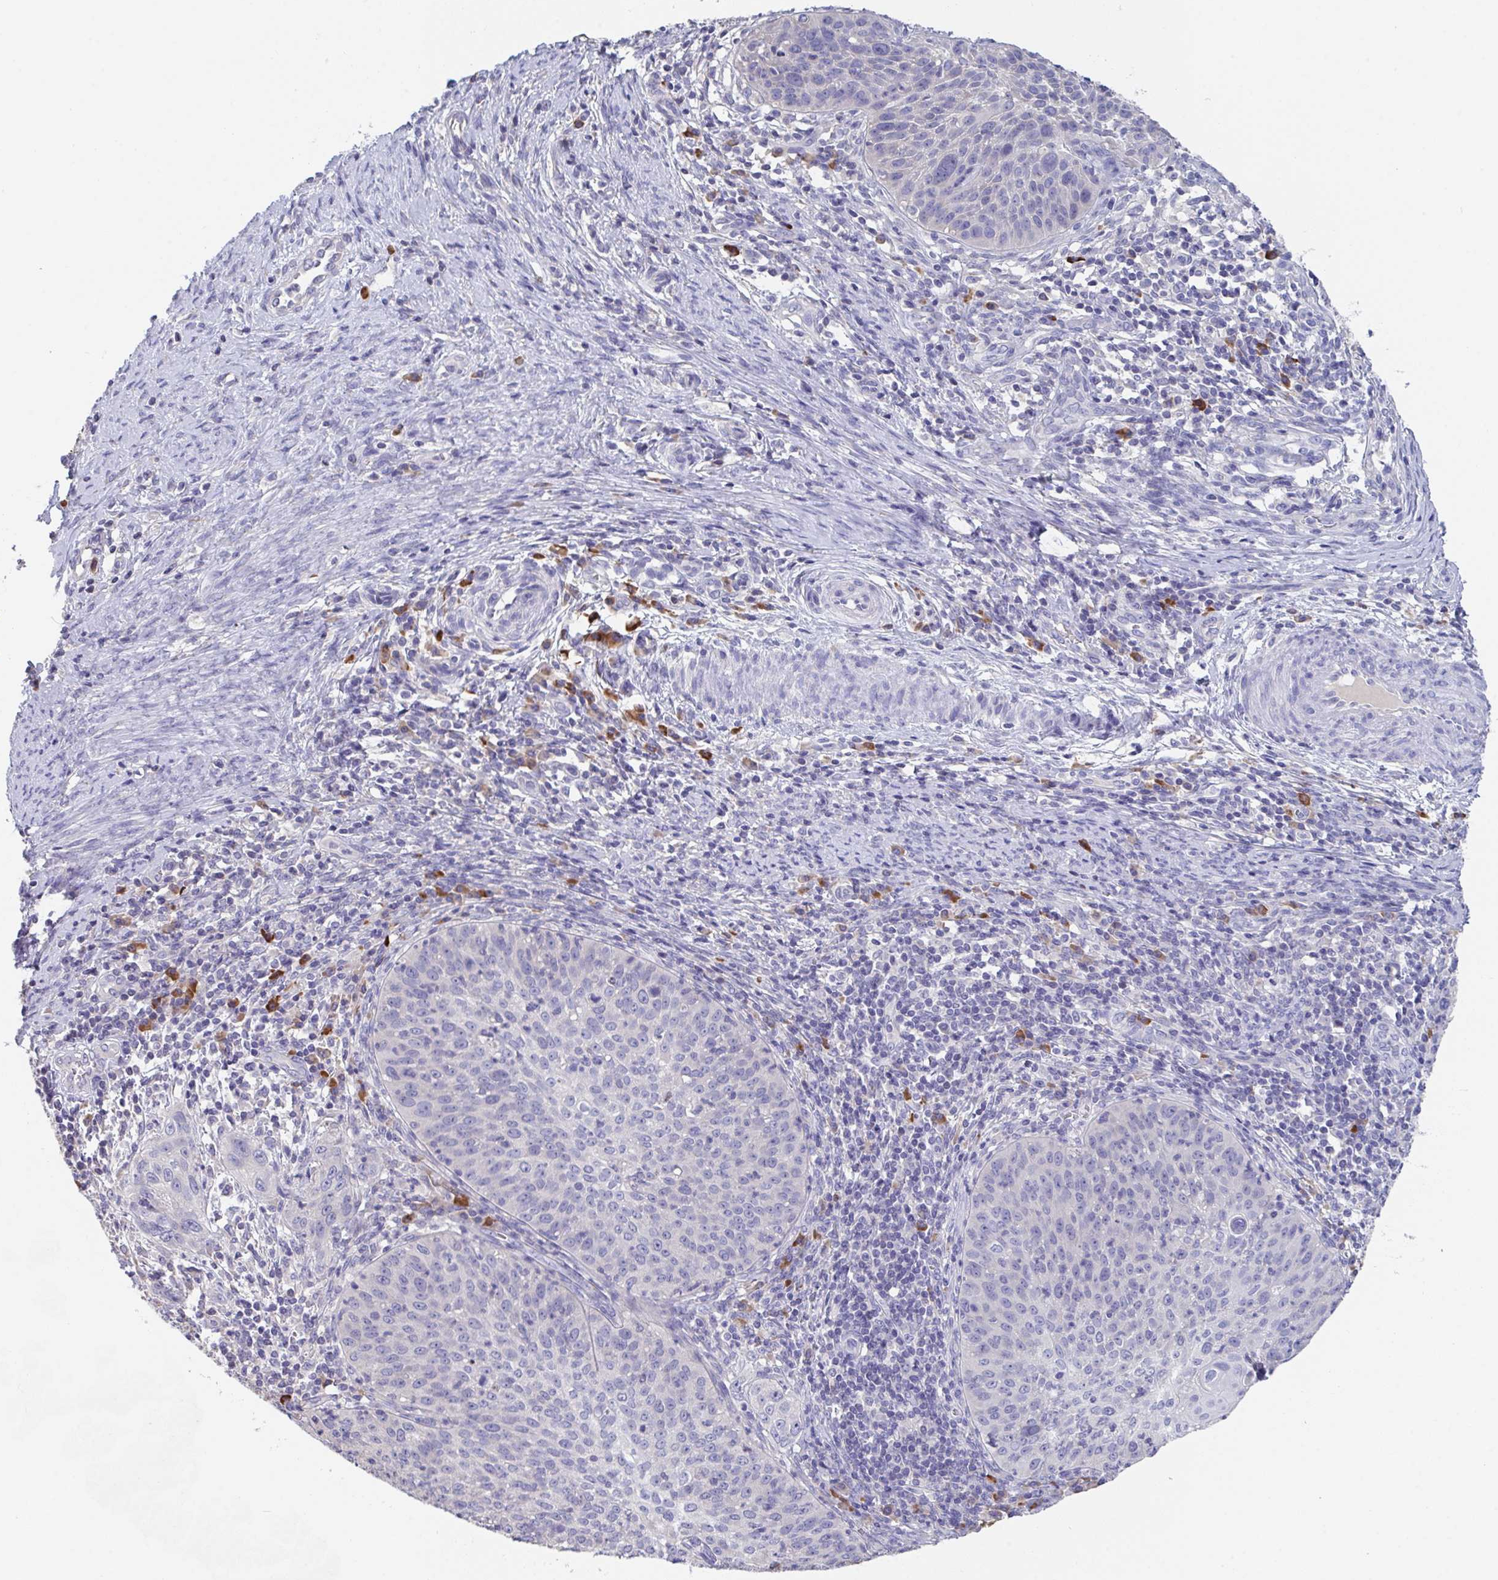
{"staining": {"intensity": "negative", "quantity": "none", "location": "none"}, "tissue": "cervical cancer", "cell_type": "Tumor cells", "image_type": "cancer", "snomed": [{"axis": "morphology", "description": "Squamous cell carcinoma, NOS"}, {"axis": "topography", "description": "Cervix"}], "caption": "A high-resolution micrograph shows IHC staining of cervical squamous cell carcinoma, which shows no significant positivity in tumor cells.", "gene": "LRRC58", "patient": {"sex": "female", "age": 30}}